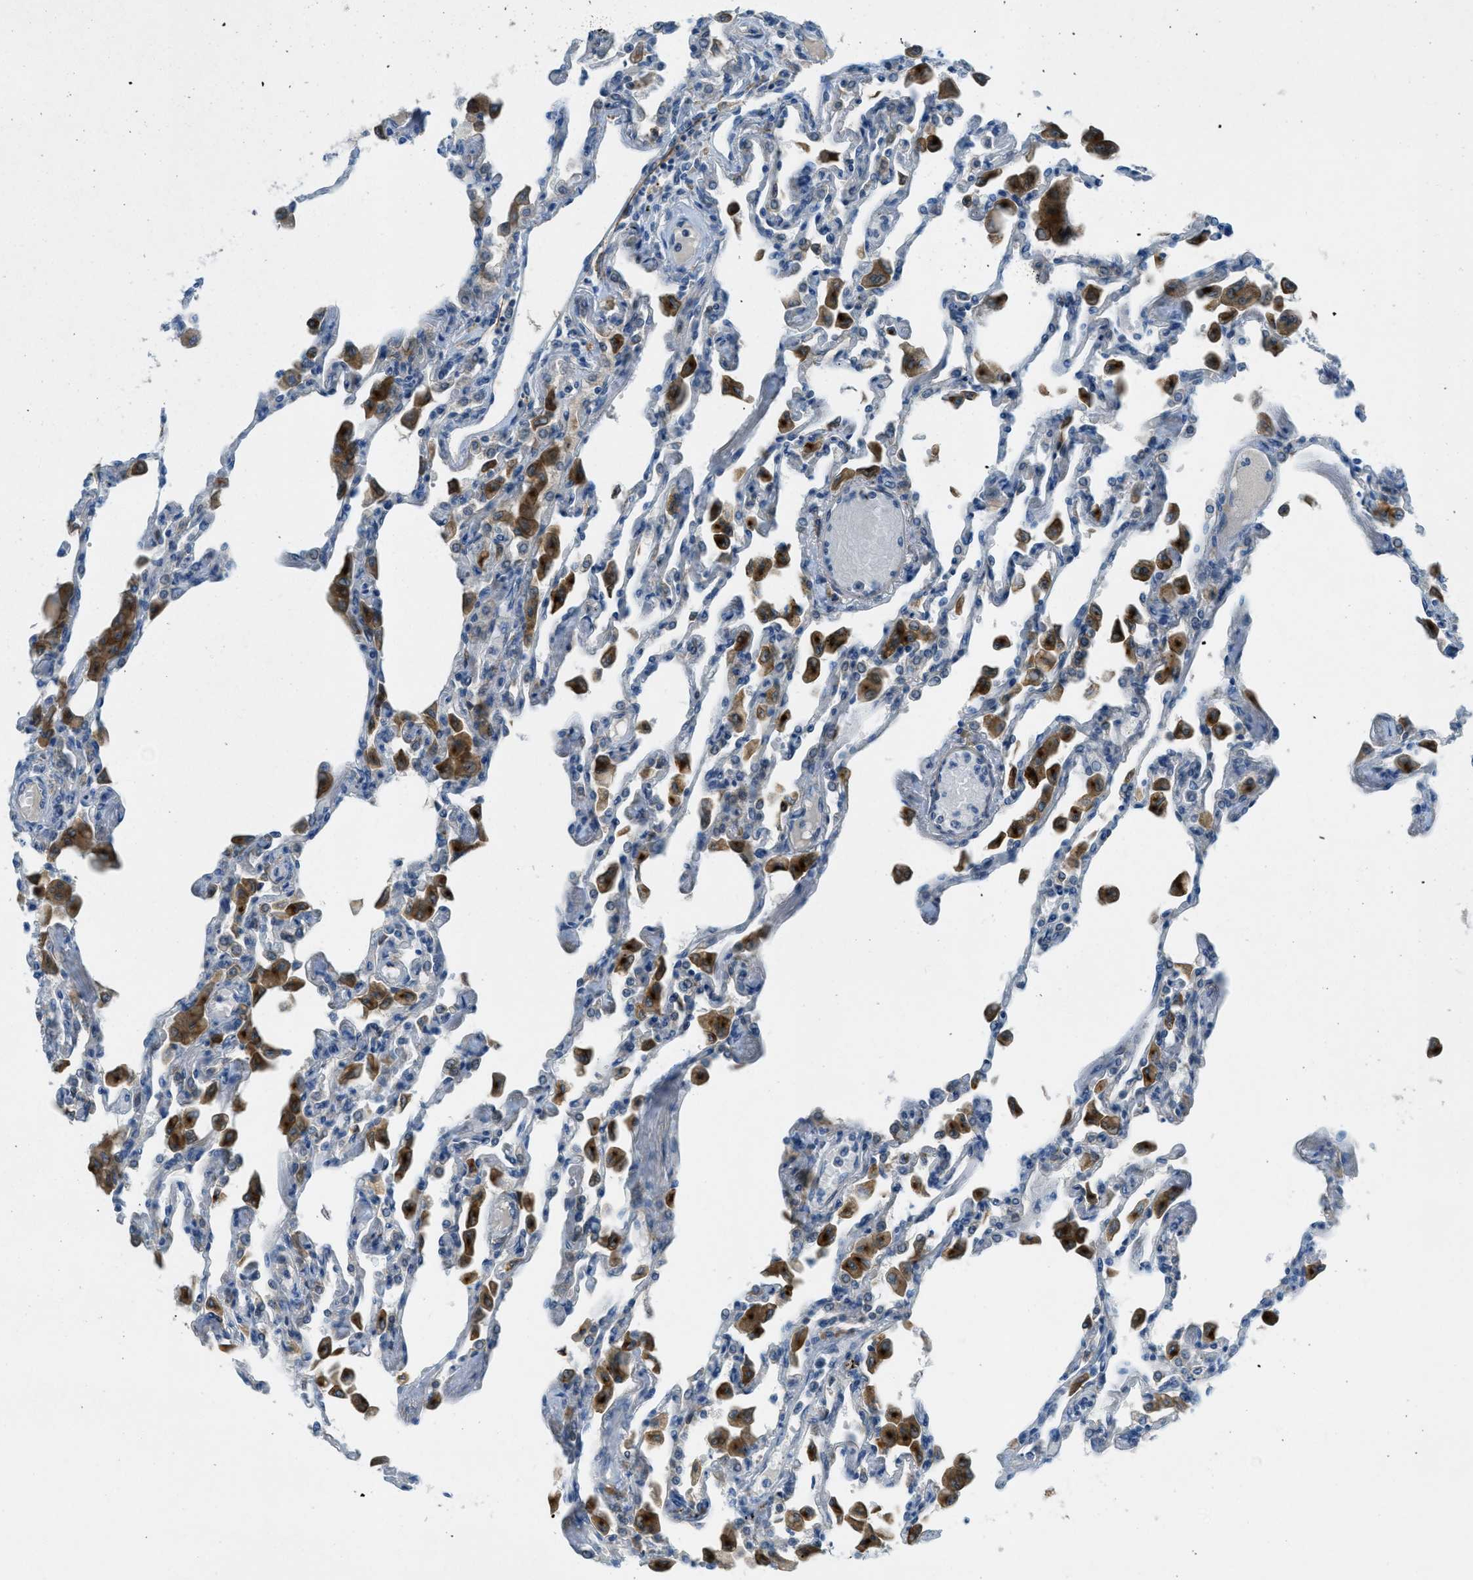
{"staining": {"intensity": "weak", "quantity": "<25%", "location": "cytoplasmic/membranous"}, "tissue": "lung", "cell_type": "Alveolar cells", "image_type": "normal", "snomed": [{"axis": "morphology", "description": "Normal tissue, NOS"}, {"axis": "topography", "description": "Bronchus"}, {"axis": "topography", "description": "Lung"}], "caption": "The histopathology image shows no staining of alveolar cells in unremarkable lung. (DAB (3,3'-diaminobenzidine) immunohistochemistry, high magnification).", "gene": "KLHL8", "patient": {"sex": "female", "age": 49}}